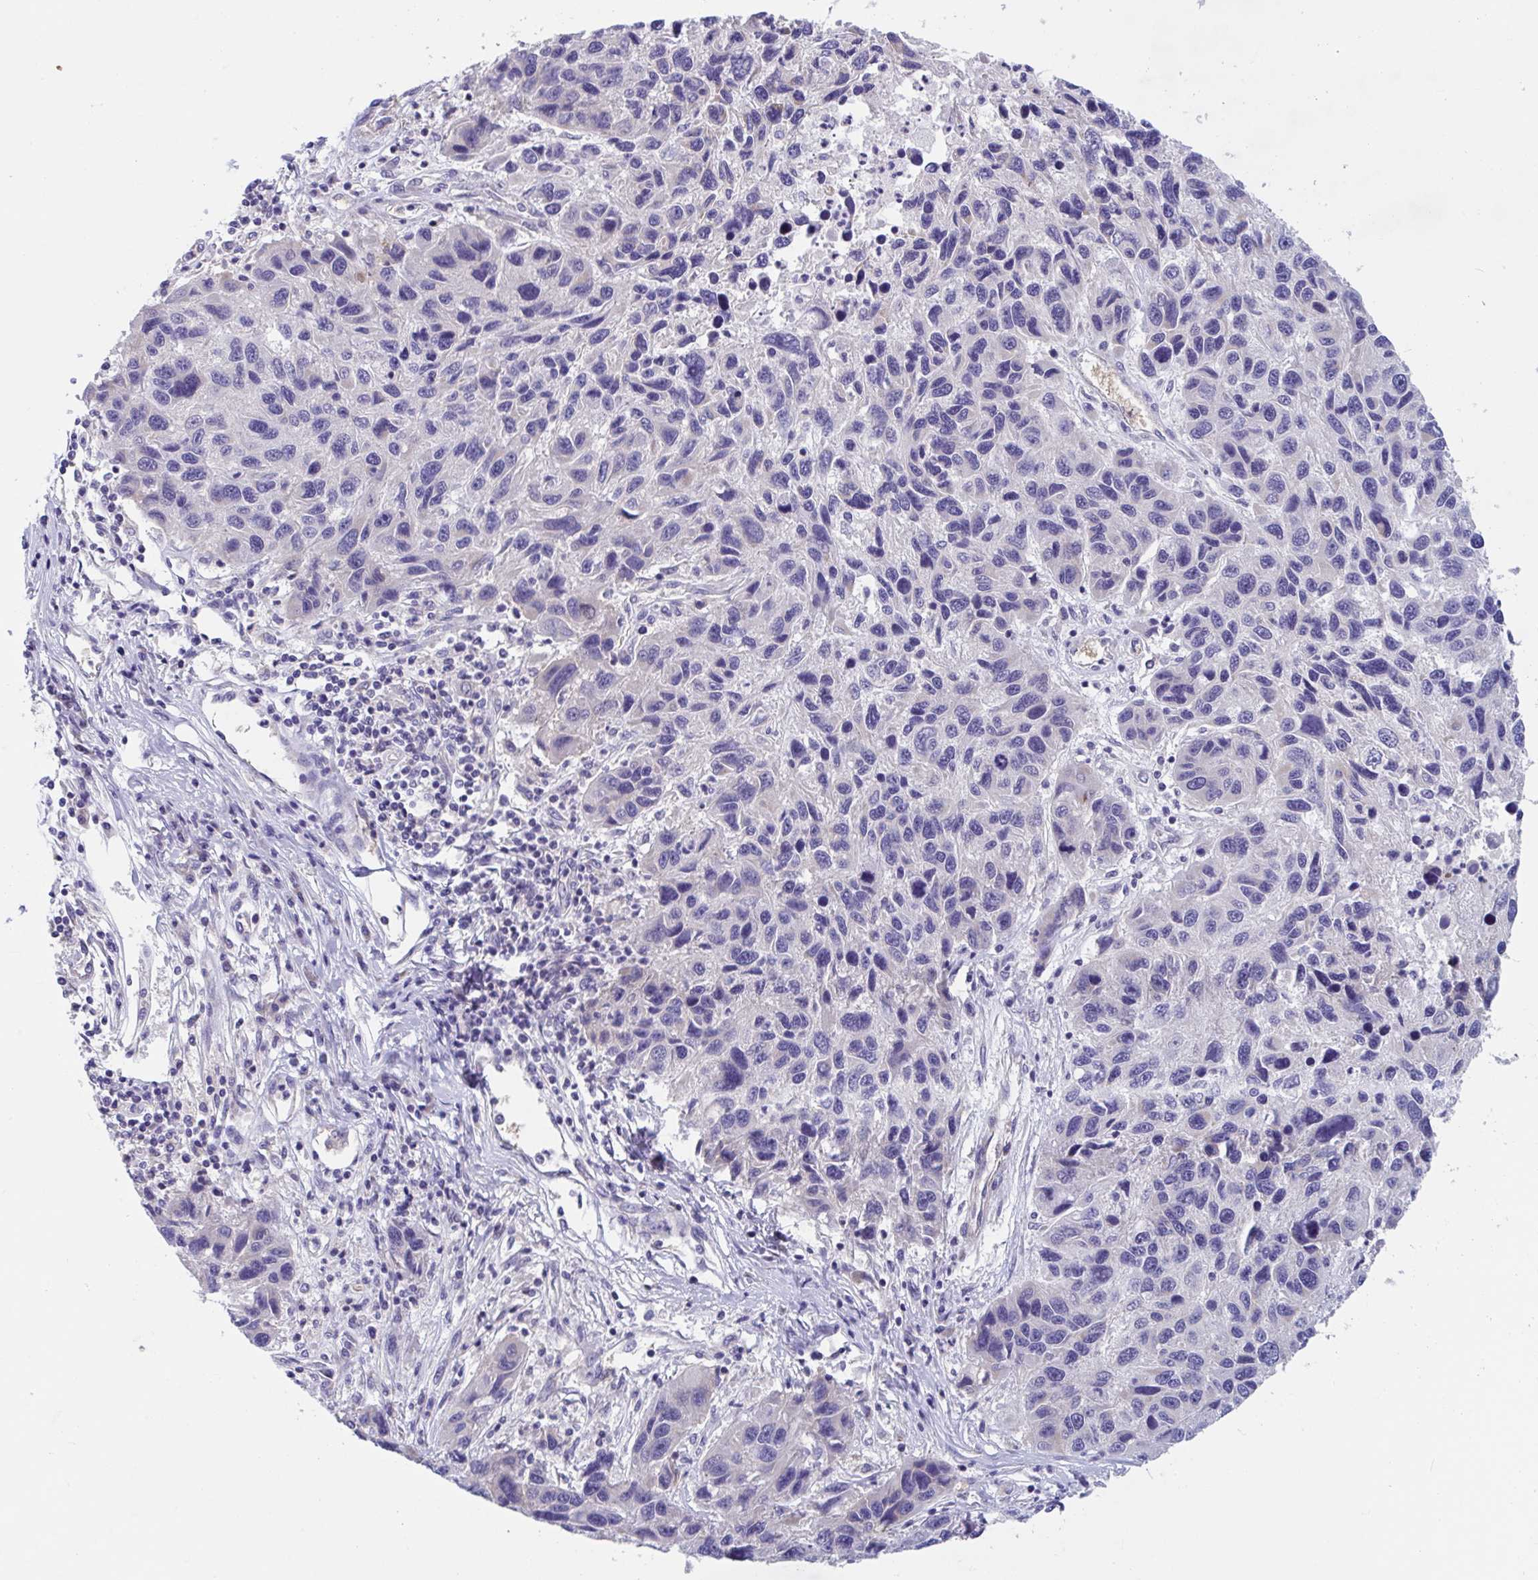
{"staining": {"intensity": "negative", "quantity": "none", "location": "none"}, "tissue": "melanoma", "cell_type": "Tumor cells", "image_type": "cancer", "snomed": [{"axis": "morphology", "description": "Malignant melanoma, NOS"}, {"axis": "topography", "description": "Skin"}], "caption": "DAB immunohistochemical staining of human melanoma exhibits no significant positivity in tumor cells.", "gene": "TTC30B", "patient": {"sex": "male", "age": 53}}